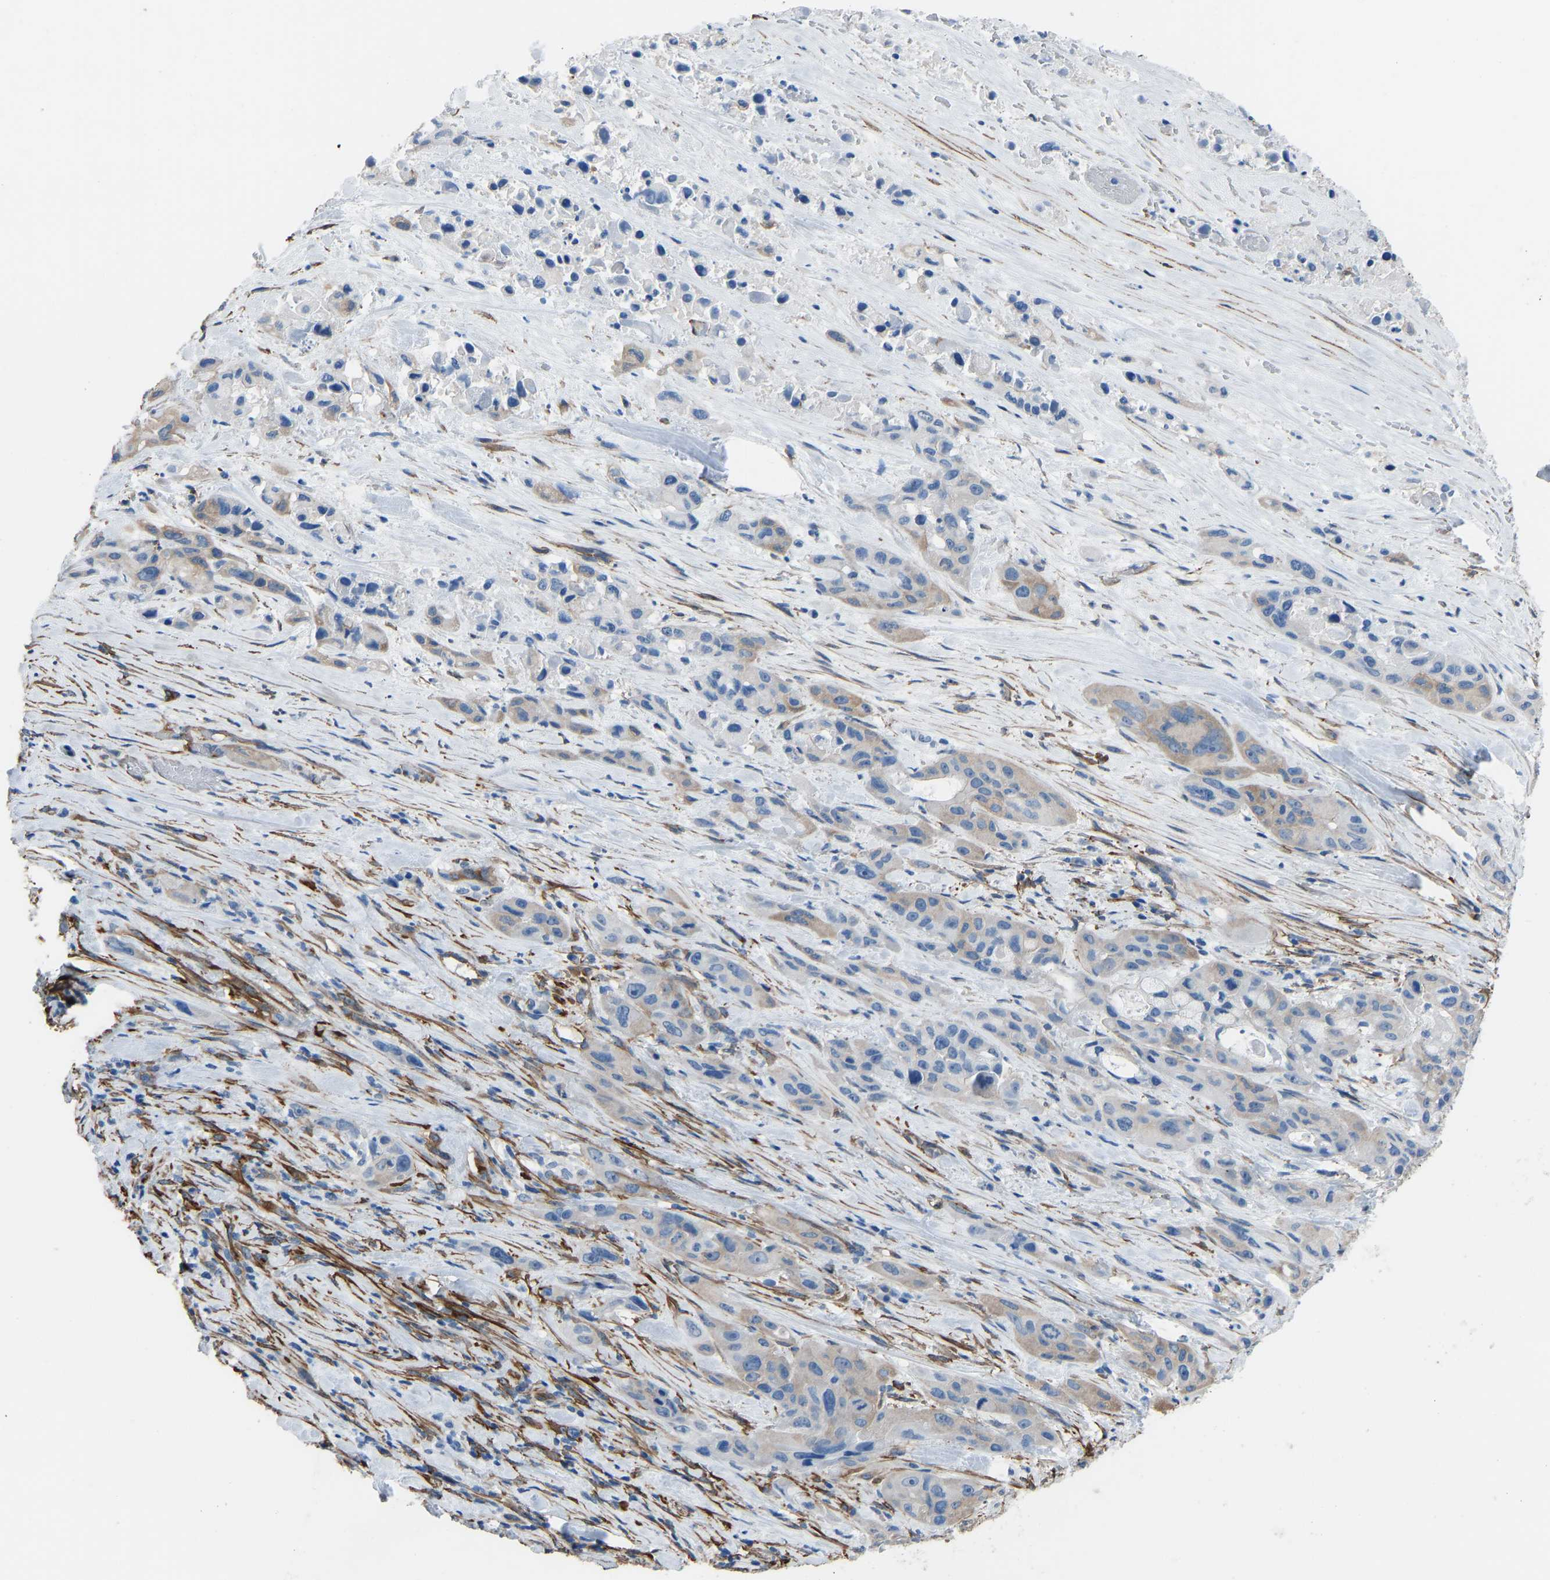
{"staining": {"intensity": "weak", "quantity": "25%-75%", "location": "cytoplasmic/membranous"}, "tissue": "pancreatic cancer", "cell_type": "Tumor cells", "image_type": "cancer", "snomed": [{"axis": "morphology", "description": "Adenocarcinoma, NOS"}, {"axis": "topography", "description": "Pancreas"}], "caption": "Pancreatic cancer stained for a protein (brown) displays weak cytoplasmic/membranous positive expression in approximately 25%-75% of tumor cells.", "gene": "MYH10", "patient": {"sex": "male", "age": 53}}